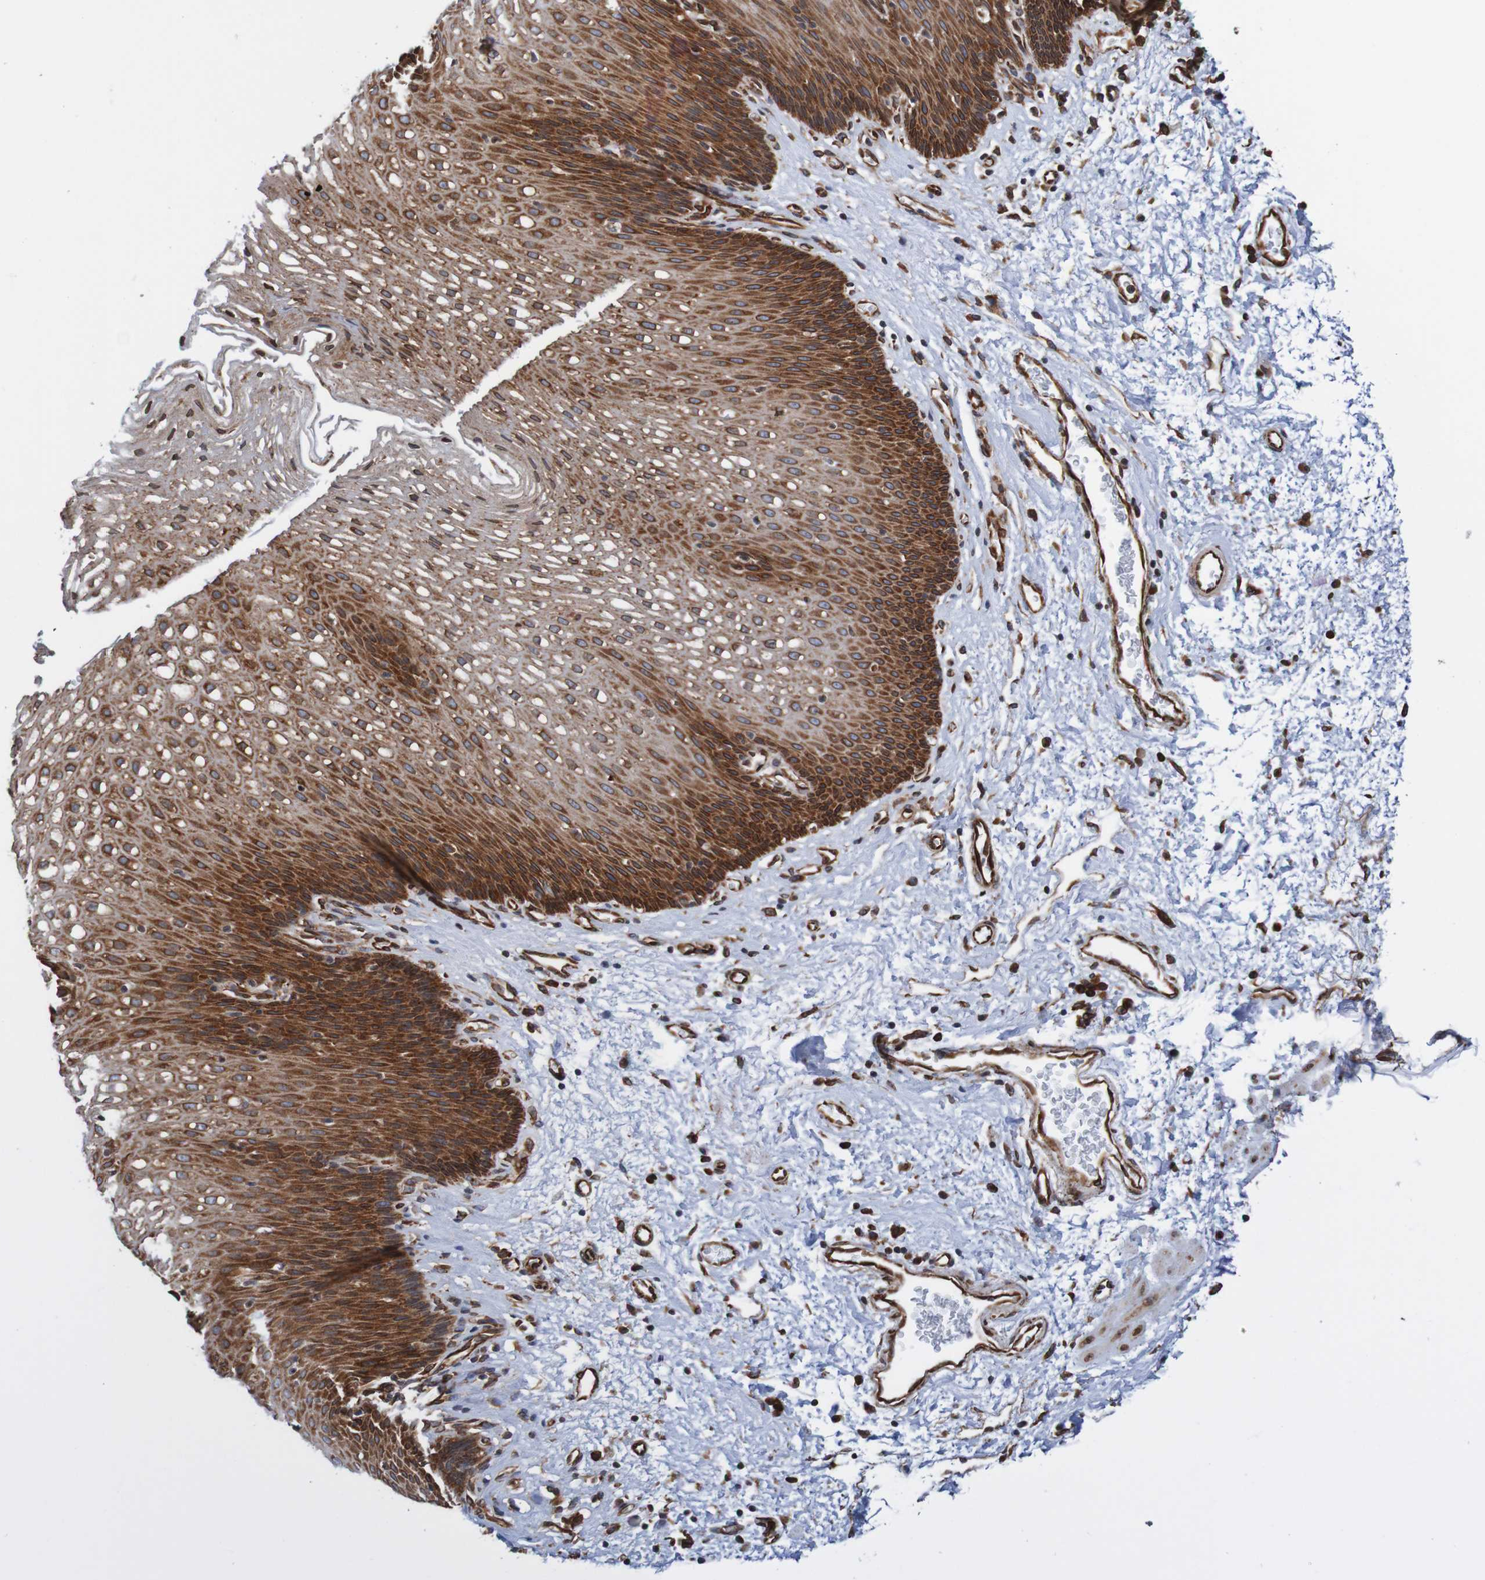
{"staining": {"intensity": "strong", "quantity": ">75%", "location": "cytoplasmic/membranous,nuclear"}, "tissue": "esophagus", "cell_type": "Squamous epithelial cells", "image_type": "normal", "snomed": [{"axis": "morphology", "description": "Normal tissue, NOS"}, {"axis": "topography", "description": "Esophagus"}], "caption": "High-power microscopy captured an IHC photomicrograph of benign esophagus, revealing strong cytoplasmic/membranous,nuclear positivity in about >75% of squamous epithelial cells.", "gene": "TMEM109", "patient": {"sex": "male", "age": 48}}